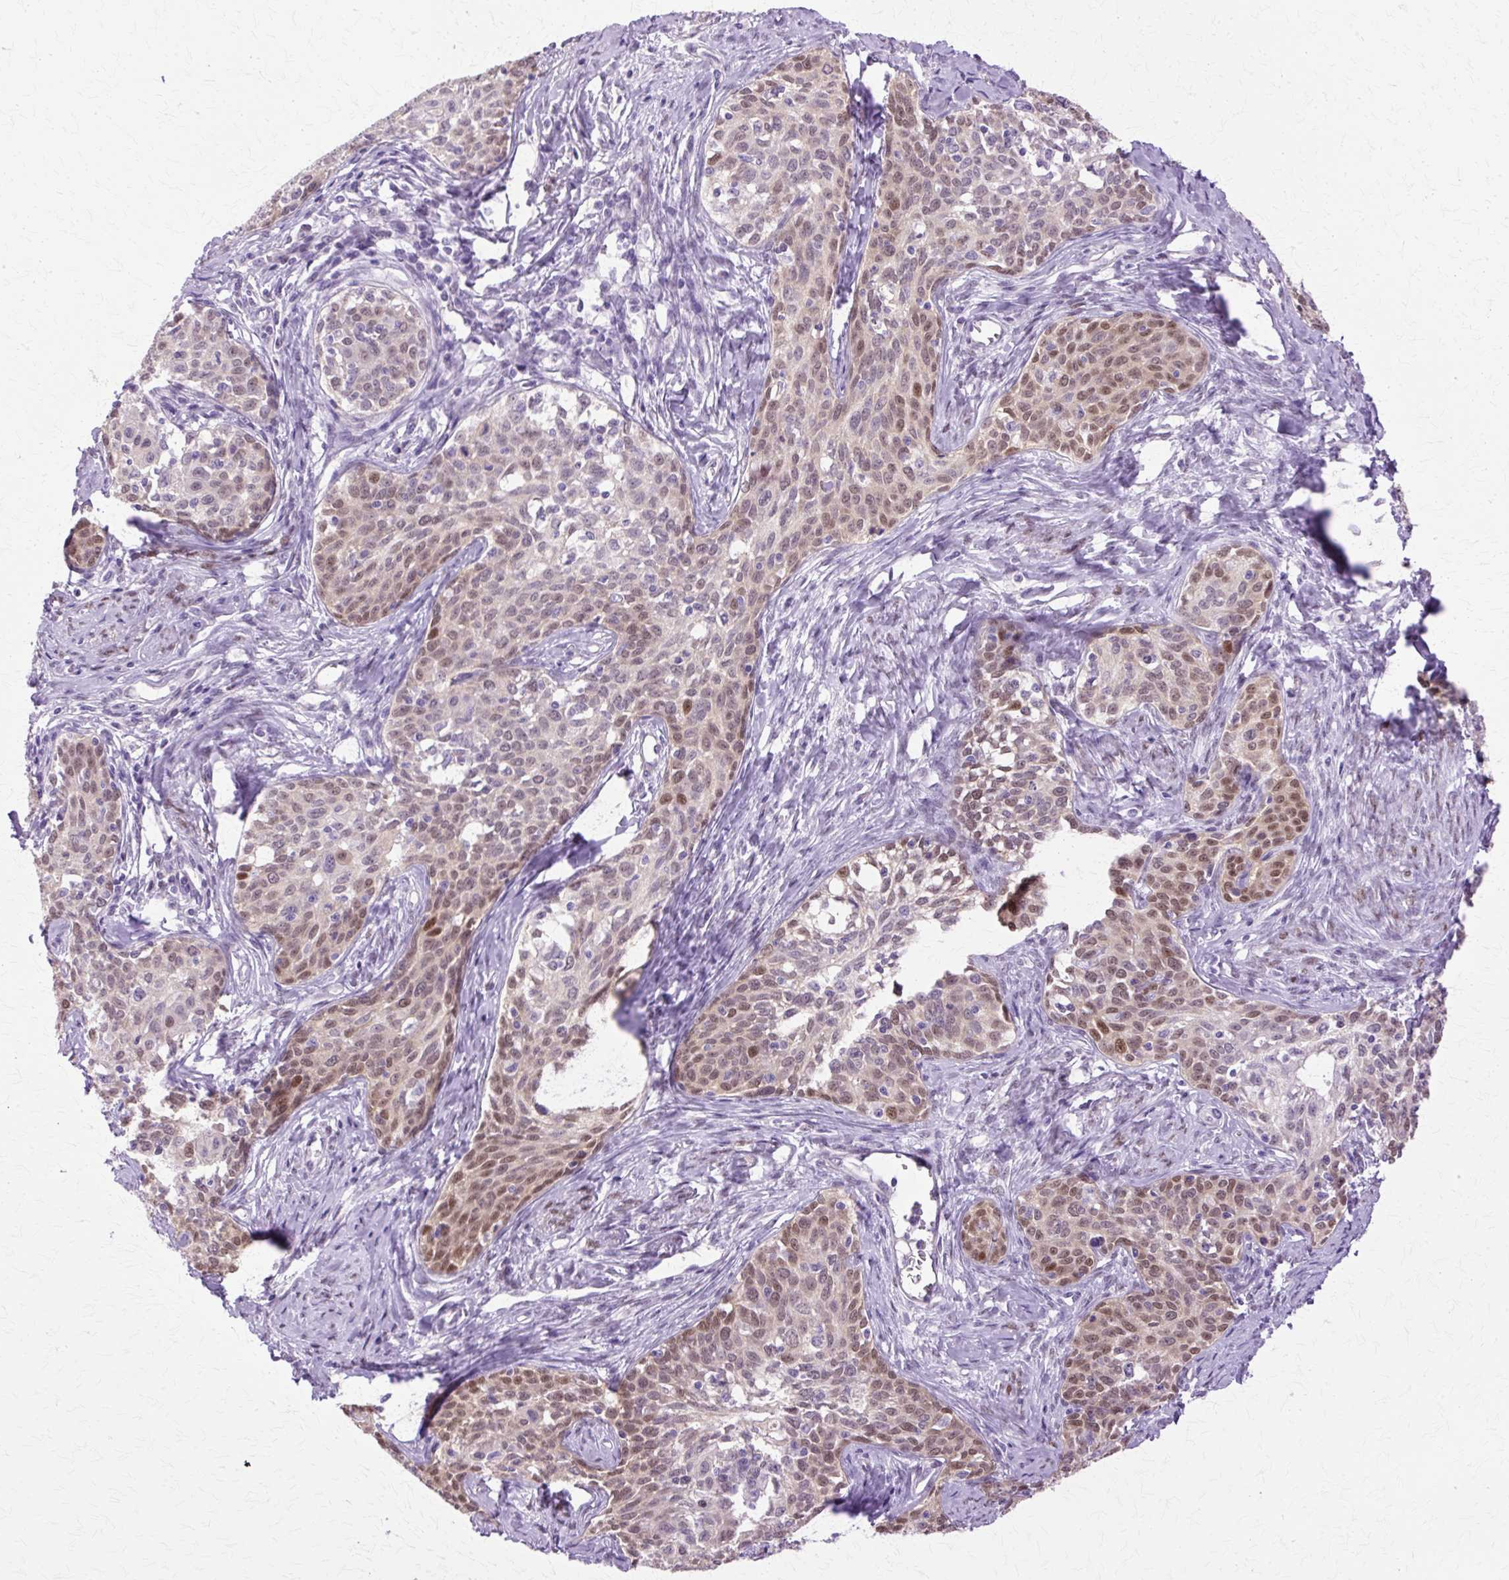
{"staining": {"intensity": "moderate", "quantity": "25%-75%", "location": "nuclear"}, "tissue": "cervical cancer", "cell_type": "Tumor cells", "image_type": "cancer", "snomed": [{"axis": "morphology", "description": "Squamous cell carcinoma, NOS"}, {"axis": "morphology", "description": "Adenocarcinoma, NOS"}, {"axis": "topography", "description": "Cervix"}], "caption": "Tumor cells demonstrate moderate nuclear positivity in about 25%-75% of cells in adenocarcinoma (cervical). The staining is performed using DAB (3,3'-diaminobenzidine) brown chromogen to label protein expression. The nuclei are counter-stained blue using hematoxylin.", "gene": "HSPA8", "patient": {"sex": "female", "age": 52}}